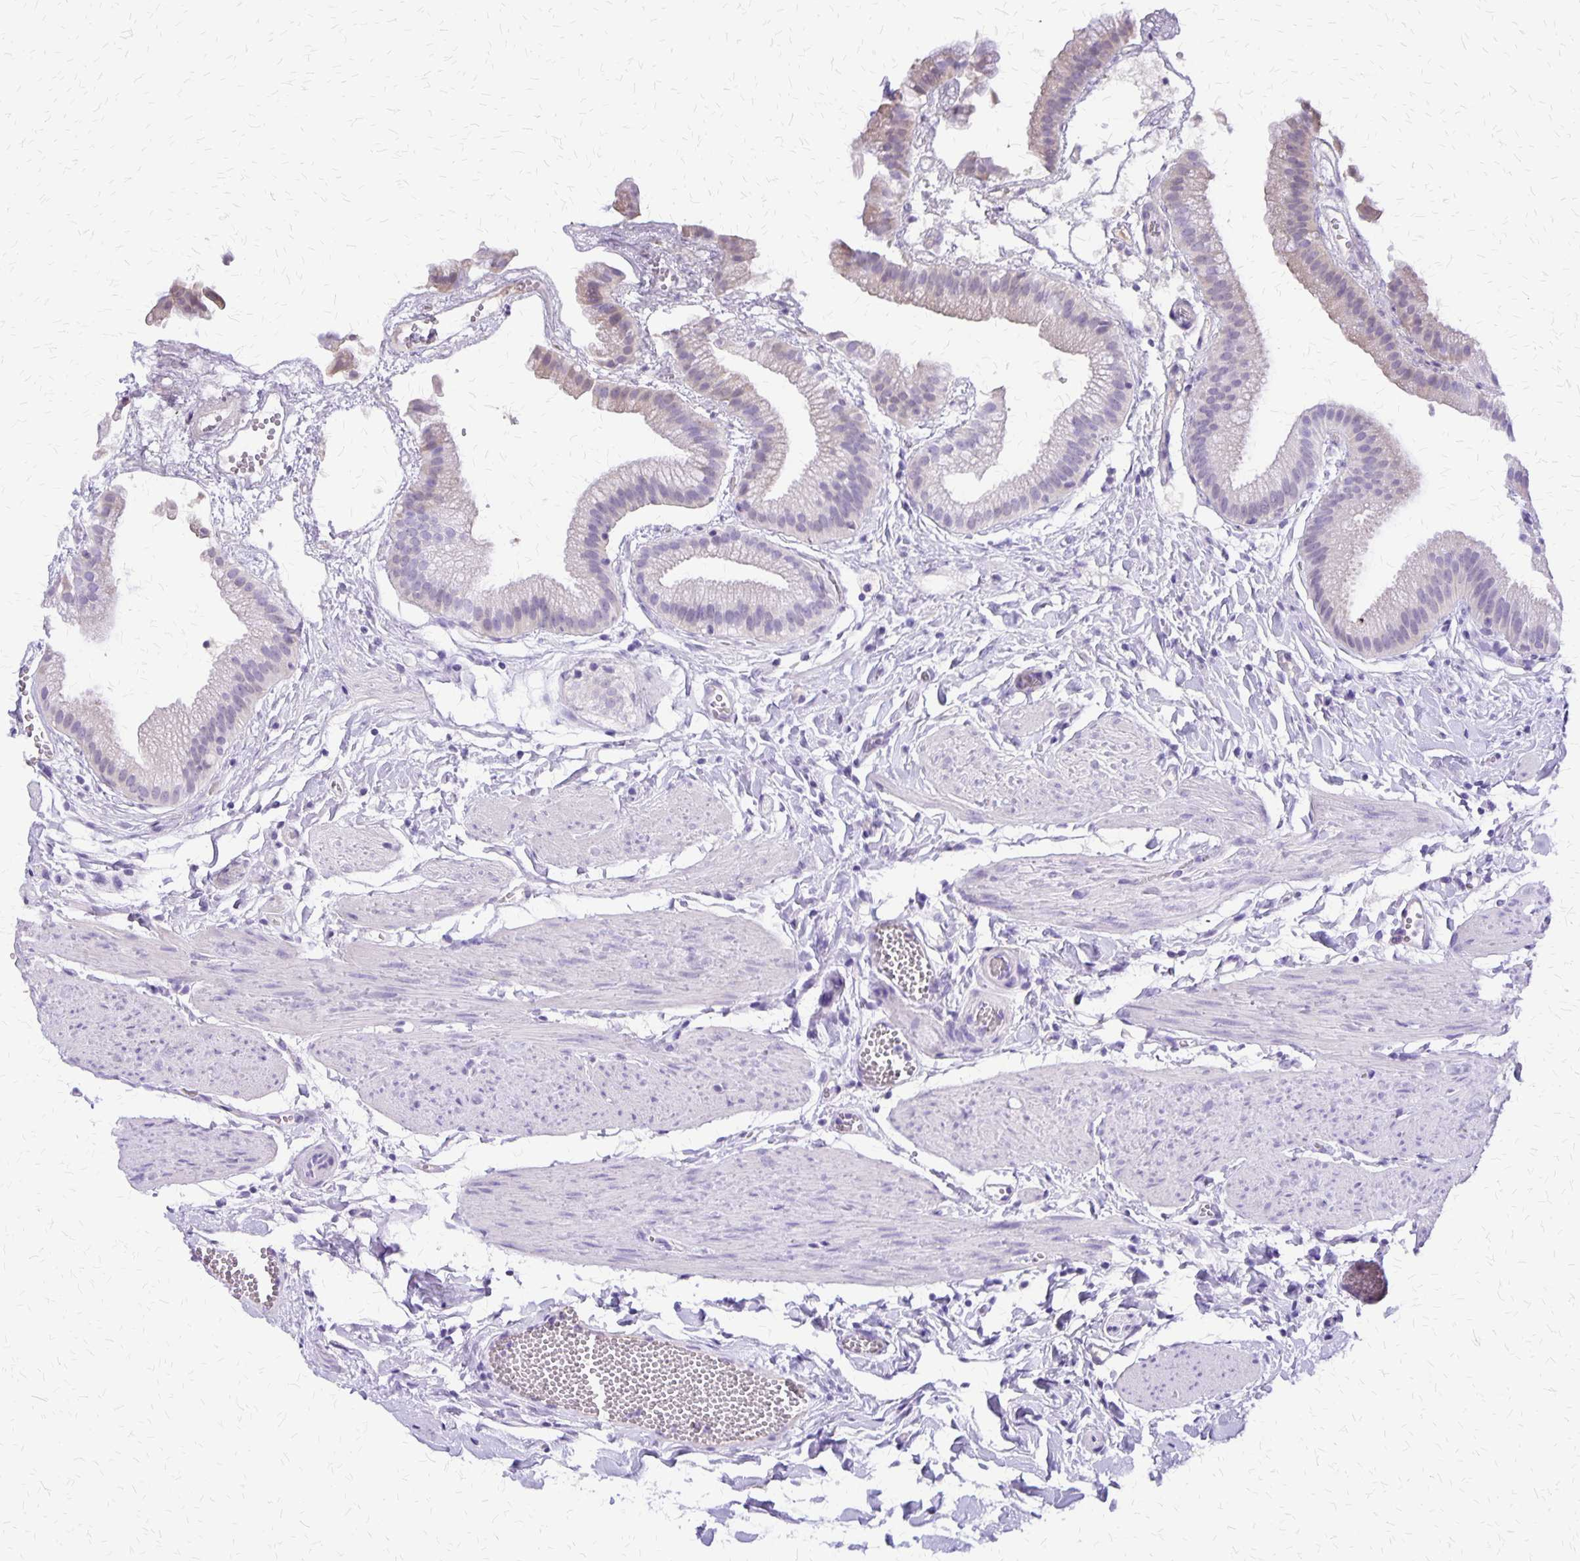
{"staining": {"intensity": "weak", "quantity": "<25%", "location": "cytoplasmic/membranous"}, "tissue": "gallbladder", "cell_type": "Glandular cells", "image_type": "normal", "snomed": [{"axis": "morphology", "description": "Normal tissue, NOS"}, {"axis": "topography", "description": "Gallbladder"}], "caption": "The micrograph shows no significant expression in glandular cells of gallbladder.", "gene": "SI", "patient": {"sex": "female", "age": 63}}